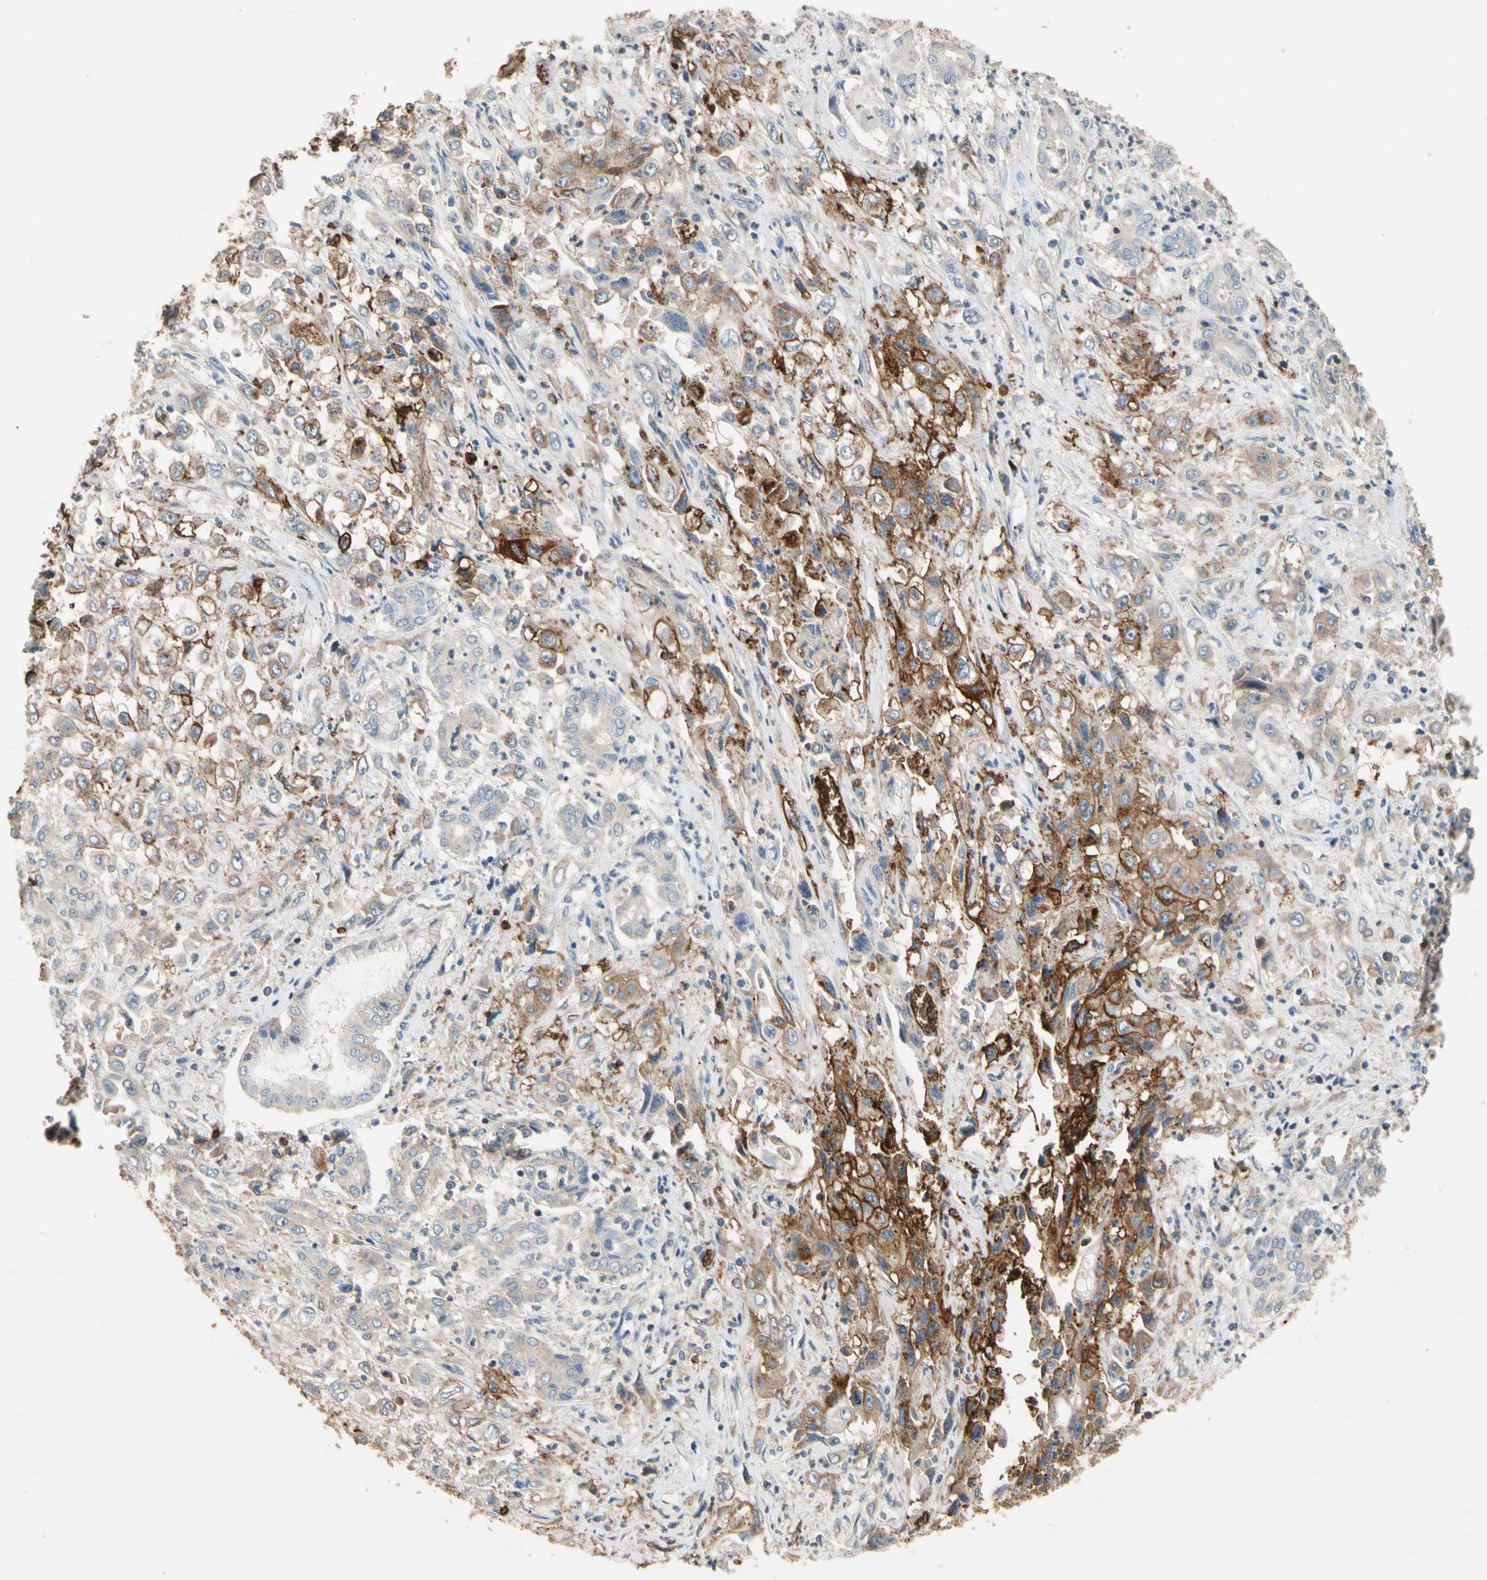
{"staining": {"intensity": "strong", "quantity": "25%-75%", "location": "cytoplasmic/membranous"}, "tissue": "pancreatic cancer", "cell_type": "Tumor cells", "image_type": "cancer", "snomed": [{"axis": "morphology", "description": "Adenocarcinoma, NOS"}, {"axis": "topography", "description": "Pancreas"}], "caption": "There is high levels of strong cytoplasmic/membranous expression in tumor cells of pancreatic cancer, as demonstrated by immunohistochemical staining (brown color).", "gene": "RIOK2", "patient": {"sex": "male", "age": 70}}